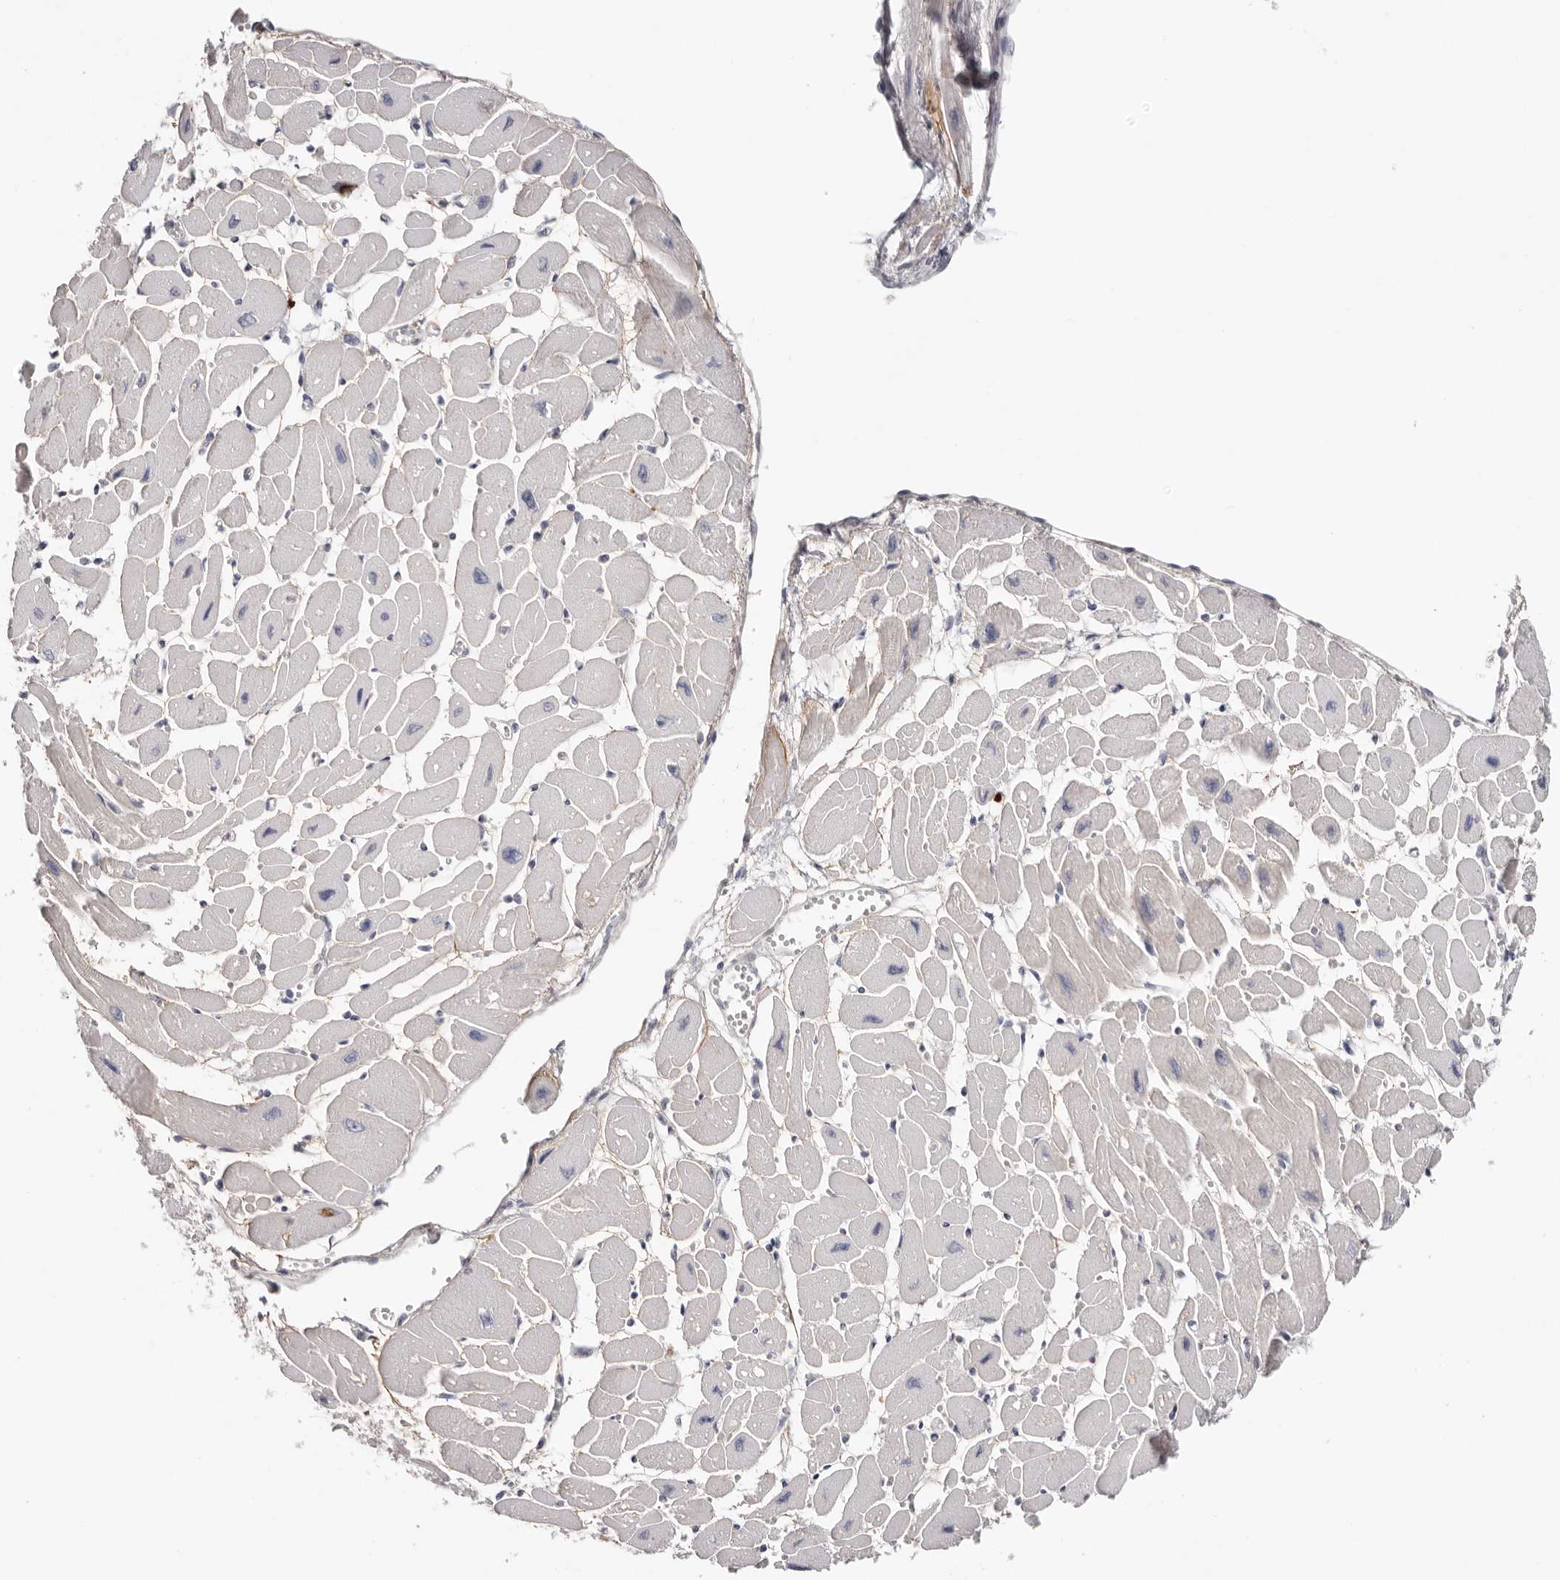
{"staining": {"intensity": "weak", "quantity": "<25%", "location": "cytoplasmic/membranous"}, "tissue": "heart muscle", "cell_type": "Cardiomyocytes", "image_type": "normal", "snomed": [{"axis": "morphology", "description": "Normal tissue, NOS"}, {"axis": "topography", "description": "Heart"}], "caption": "This photomicrograph is of benign heart muscle stained with immunohistochemistry to label a protein in brown with the nuclei are counter-stained blue. There is no positivity in cardiomyocytes.", "gene": "PKDCC", "patient": {"sex": "female", "age": 54}}